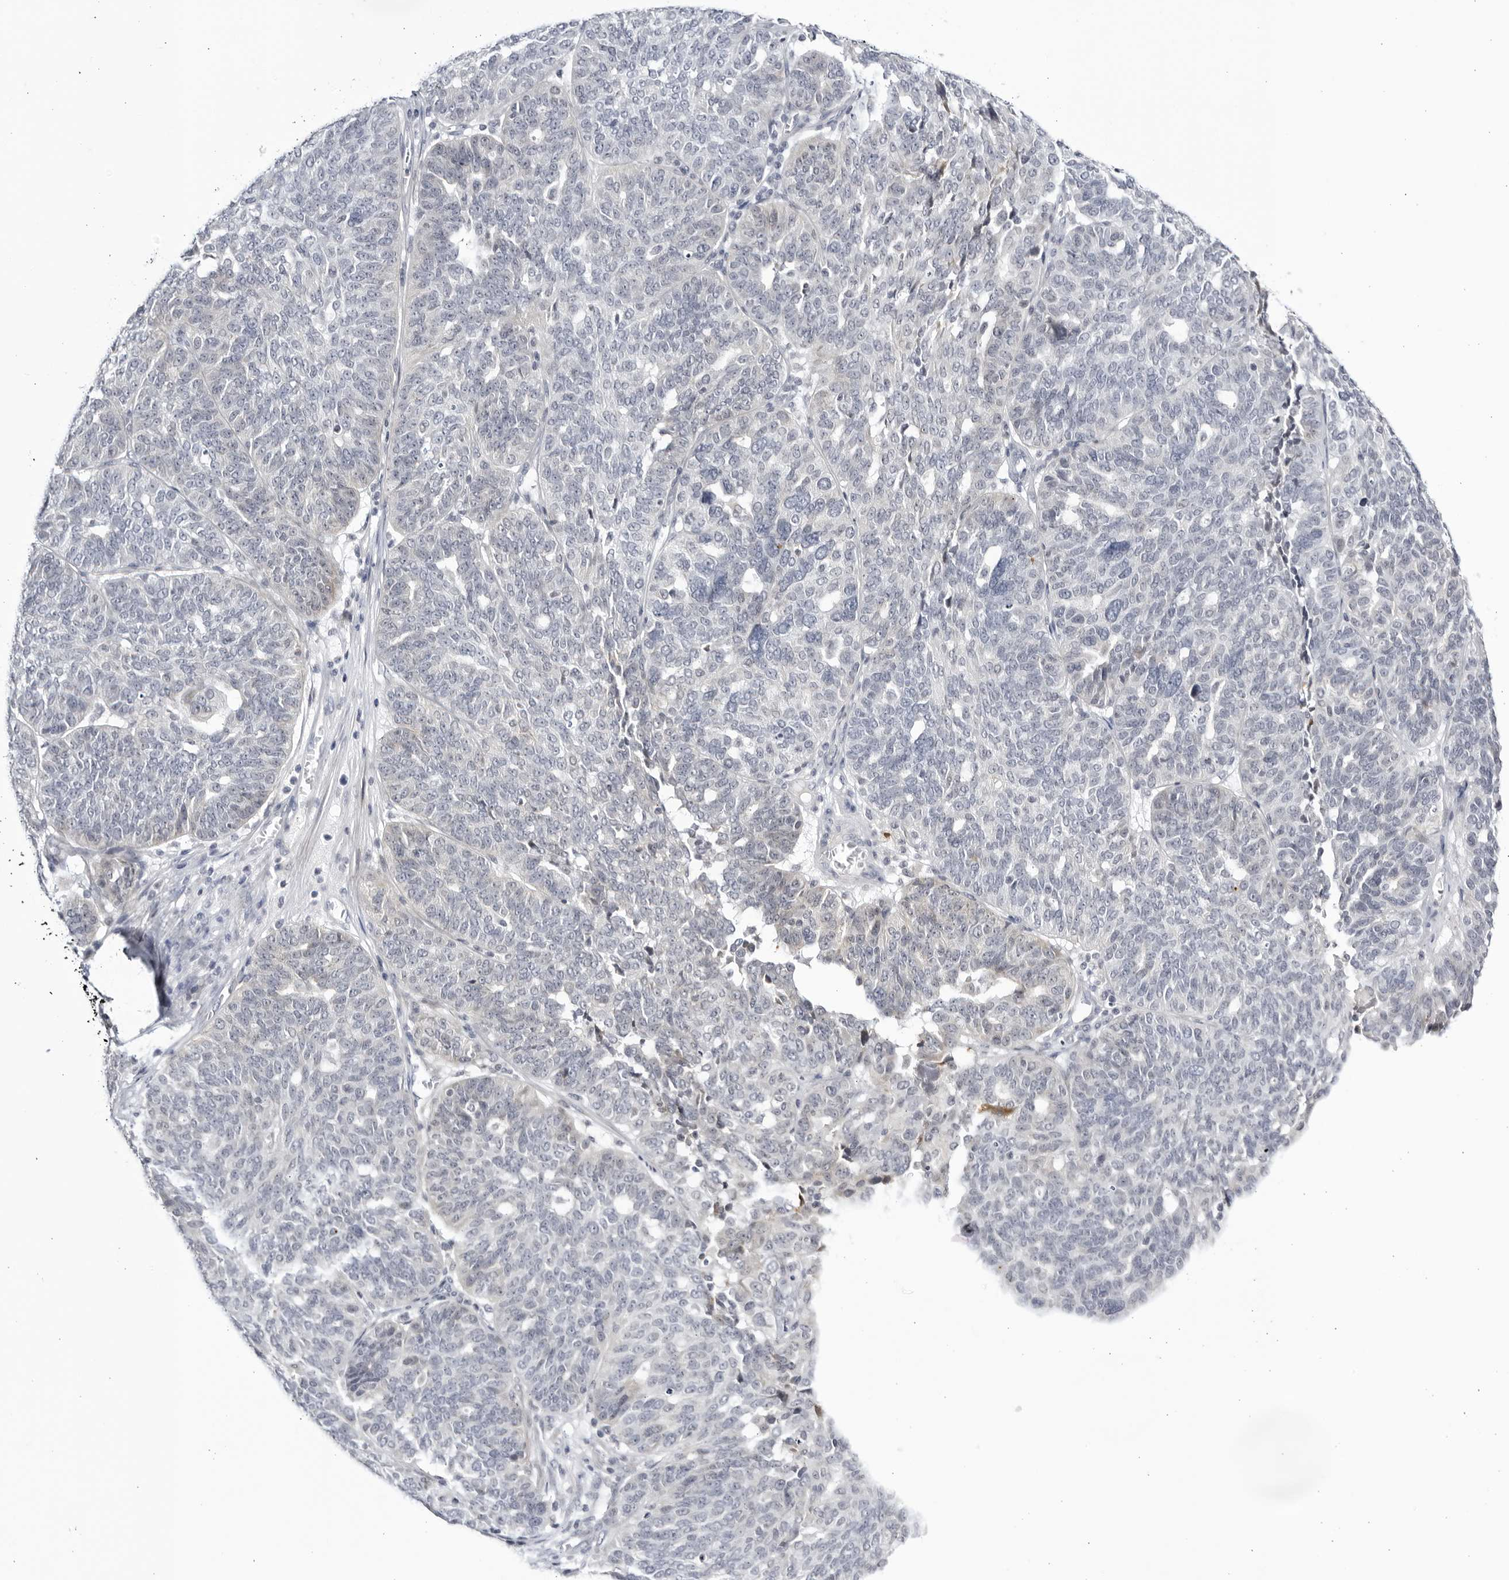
{"staining": {"intensity": "negative", "quantity": "none", "location": "none"}, "tissue": "ovarian cancer", "cell_type": "Tumor cells", "image_type": "cancer", "snomed": [{"axis": "morphology", "description": "Cystadenocarcinoma, serous, NOS"}, {"axis": "topography", "description": "Ovary"}], "caption": "The photomicrograph demonstrates no significant staining in tumor cells of ovarian cancer.", "gene": "CNBD1", "patient": {"sex": "female", "age": 59}}